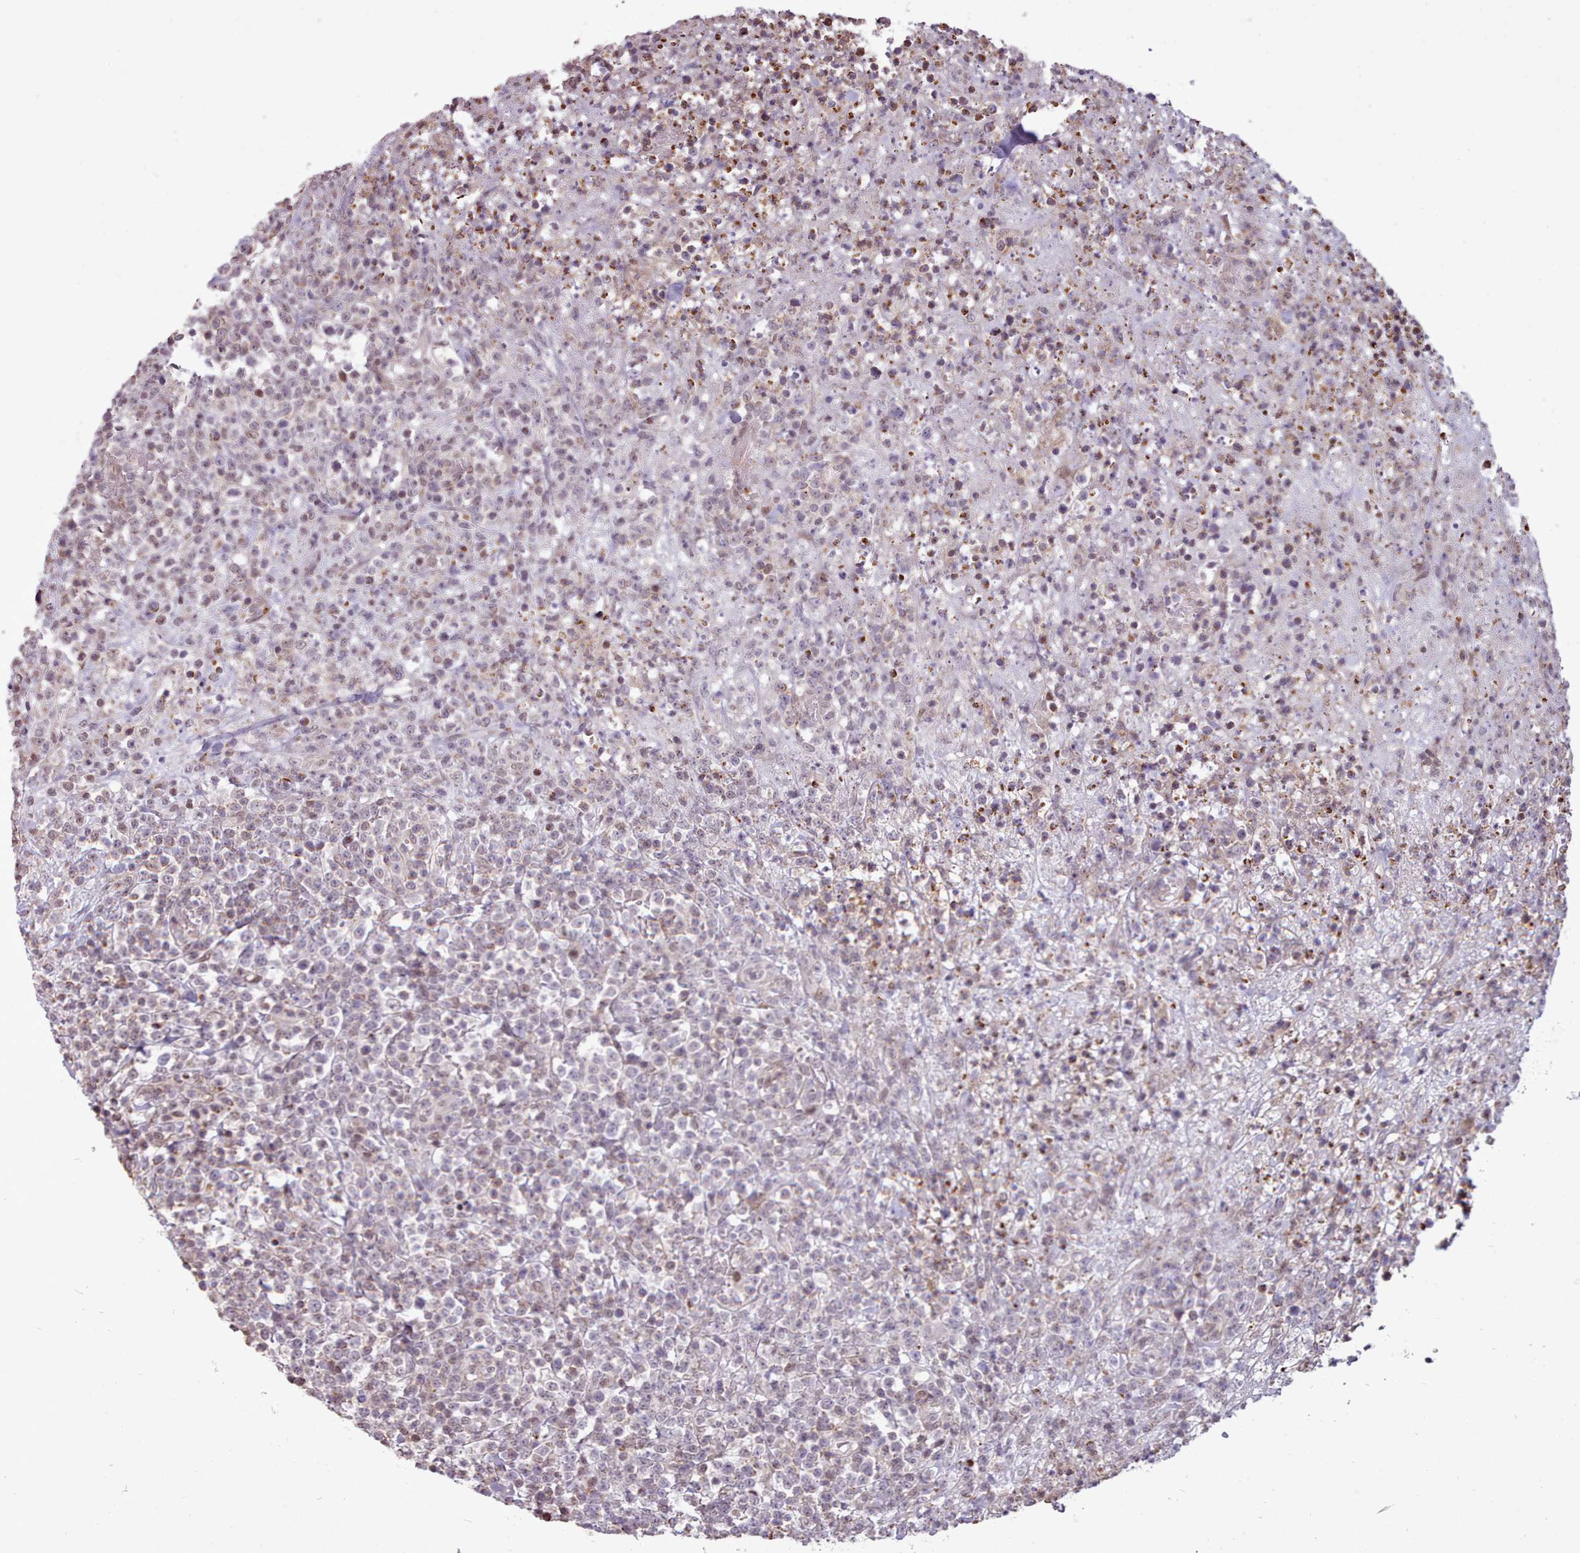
{"staining": {"intensity": "negative", "quantity": "none", "location": "none"}, "tissue": "lymphoma", "cell_type": "Tumor cells", "image_type": "cancer", "snomed": [{"axis": "morphology", "description": "Malignant lymphoma, non-Hodgkin's type, High grade"}, {"axis": "topography", "description": "Colon"}], "caption": "The histopathology image exhibits no significant staining in tumor cells of malignant lymphoma, non-Hodgkin's type (high-grade).", "gene": "ZMYM4", "patient": {"sex": "female", "age": 53}}